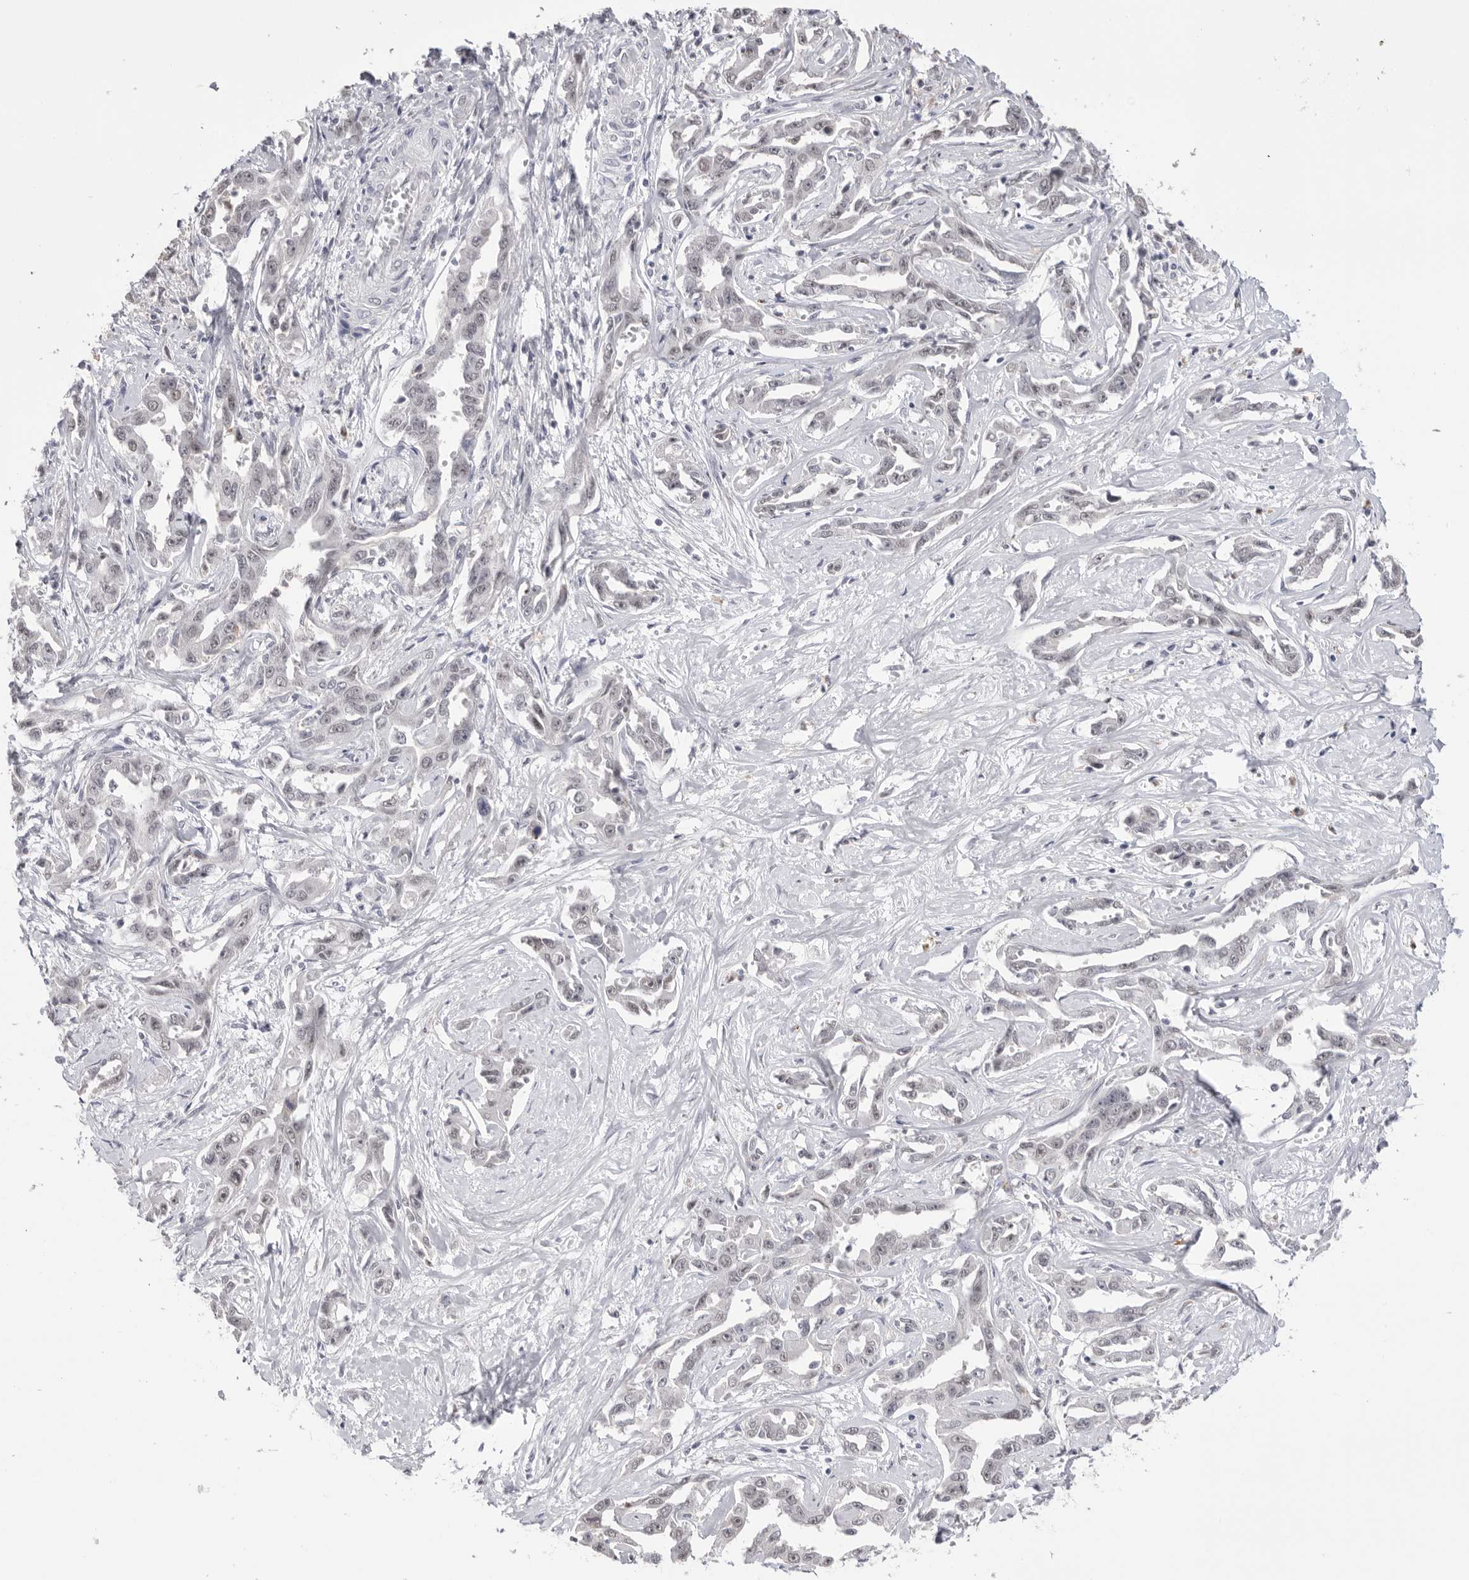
{"staining": {"intensity": "weak", "quantity": "<25%", "location": "nuclear"}, "tissue": "liver cancer", "cell_type": "Tumor cells", "image_type": "cancer", "snomed": [{"axis": "morphology", "description": "Cholangiocarcinoma"}, {"axis": "topography", "description": "Liver"}], "caption": "This is an IHC image of liver cholangiocarcinoma. There is no staining in tumor cells.", "gene": "BCLAF3", "patient": {"sex": "male", "age": 59}}